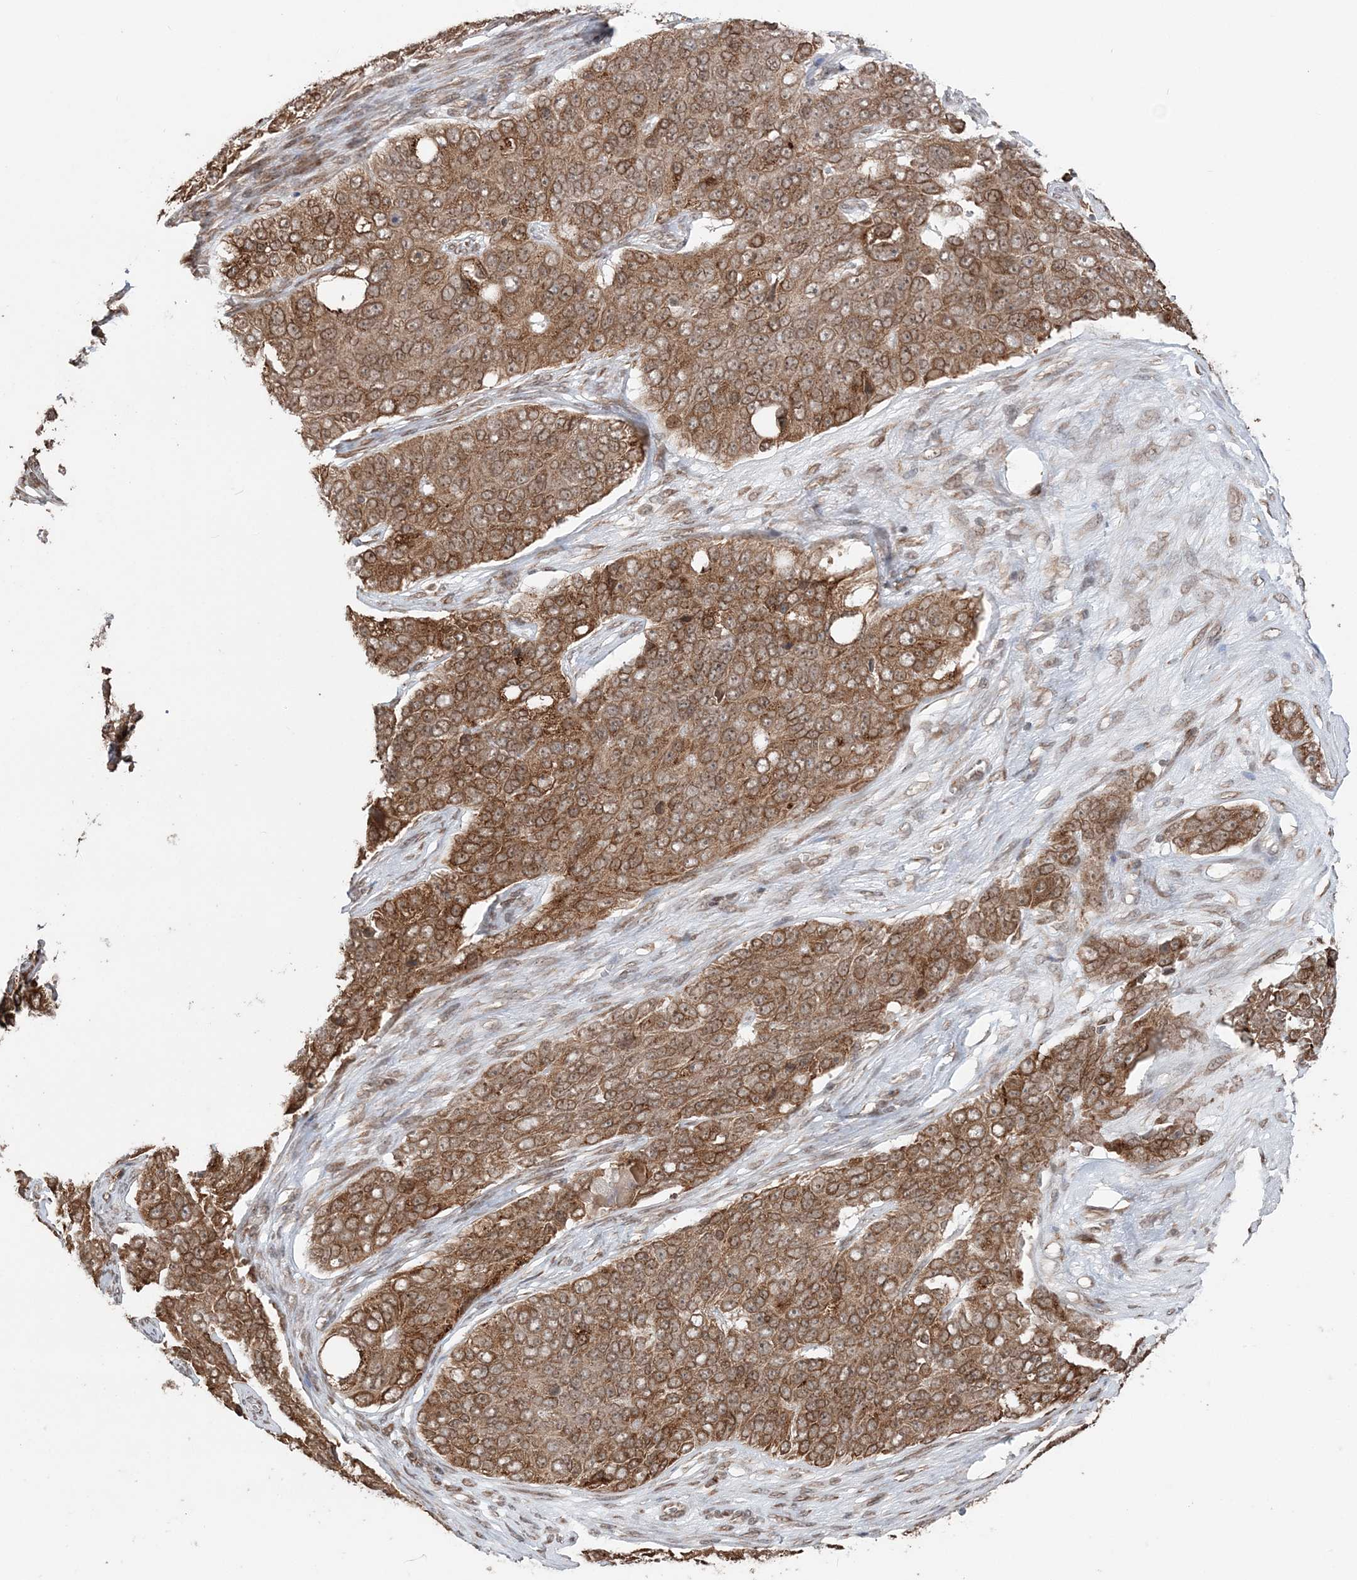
{"staining": {"intensity": "moderate", "quantity": ">75%", "location": "cytoplasmic/membranous"}, "tissue": "ovarian cancer", "cell_type": "Tumor cells", "image_type": "cancer", "snomed": [{"axis": "morphology", "description": "Carcinoma, endometroid"}, {"axis": "topography", "description": "Ovary"}], "caption": "Immunohistochemistry image of human ovarian cancer stained for a protein (brown), which displays medium levels of moderate cytoplasmic/membranous positivity in about >75% of tumor cells.", "gene": "TMED10", "patient": {"sex": "female", "age": 51}}